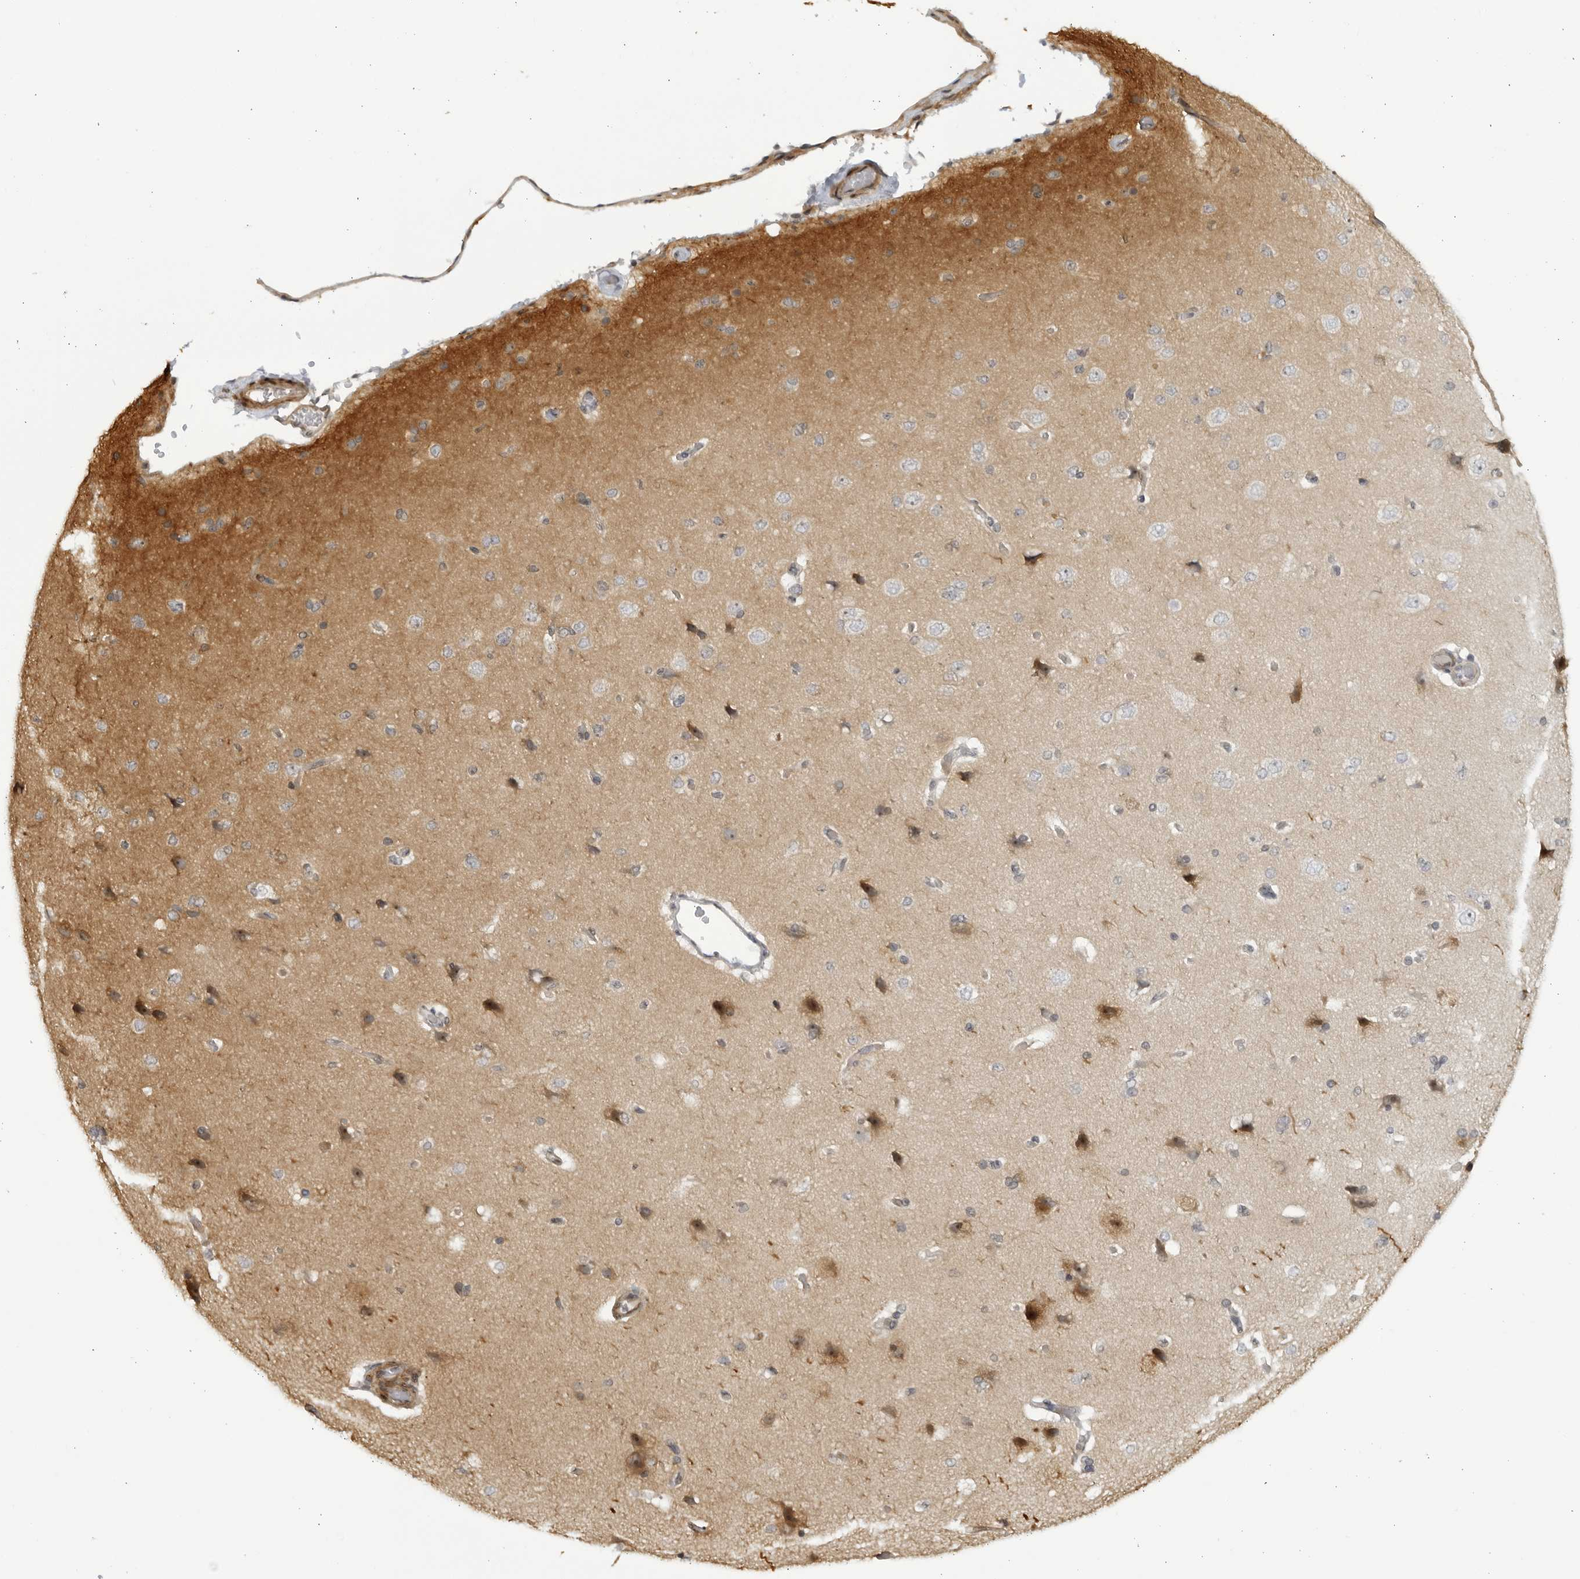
{"staining": {"intensity": "weak", "quantity": "25%-75%", "location": "cytoplasmic/membranous,nuclear"}, "tissue": "cerebral cortex", "cell_type": "Endothelial cells", "image_type": "normal", "snomed": [{"axis": "morphology", "description": "Normal tissue, NOS"}, {"axis": "topography", "description": "Cerebral cortex"}], "caption": "Brown immunohistochemical staining in benign cerebral cortex demonstrates weak cytoplasmic/membranous,nuclear expression in about 25%-75% of endothelial cells.", "gene": "CNBD1", "patient": {"sex": "male", "age": 62}}